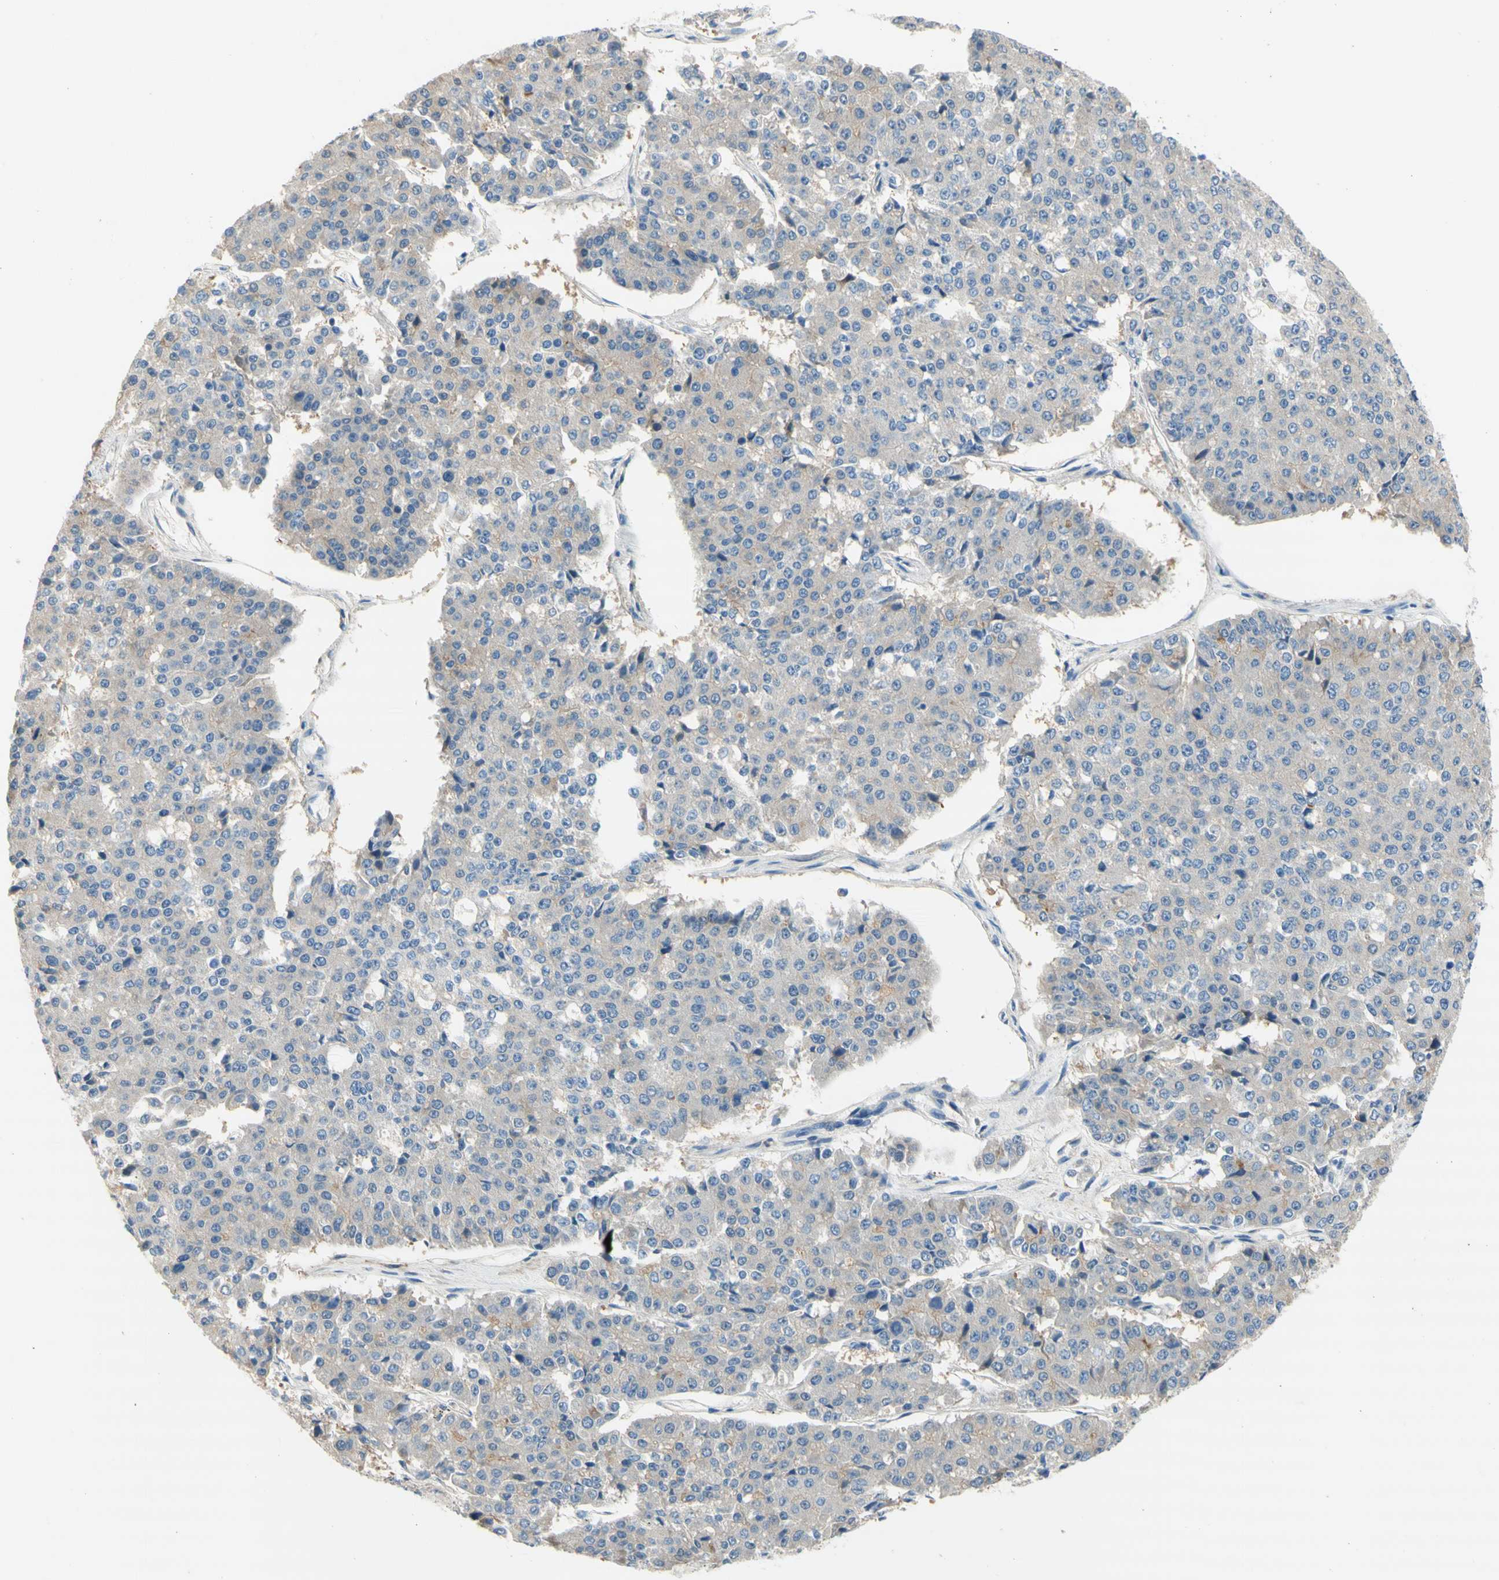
{"staining": {"intensity": "weak", "quantity": ">75%", "location": "cytoplasmic/membranous"}, "tissue": "pancreatic cancer", "cell_type": "Tumor cells", "image_type": "cancer", "snomed": [{"axis": "morphology", "description": "Adenocarcinoma, NOS"}, {"axis": "topography", "description": "Pancreas"}], "caption": "Approximately >75% of tumor cells in pancreatic cancer (adenocarcinoma) exhibit weak cytoplasmic/membranous protein staining as visualized by brown immunohistochemical staining.", "gene": "F3", "patient": {"sex": "male", "age": 50}}